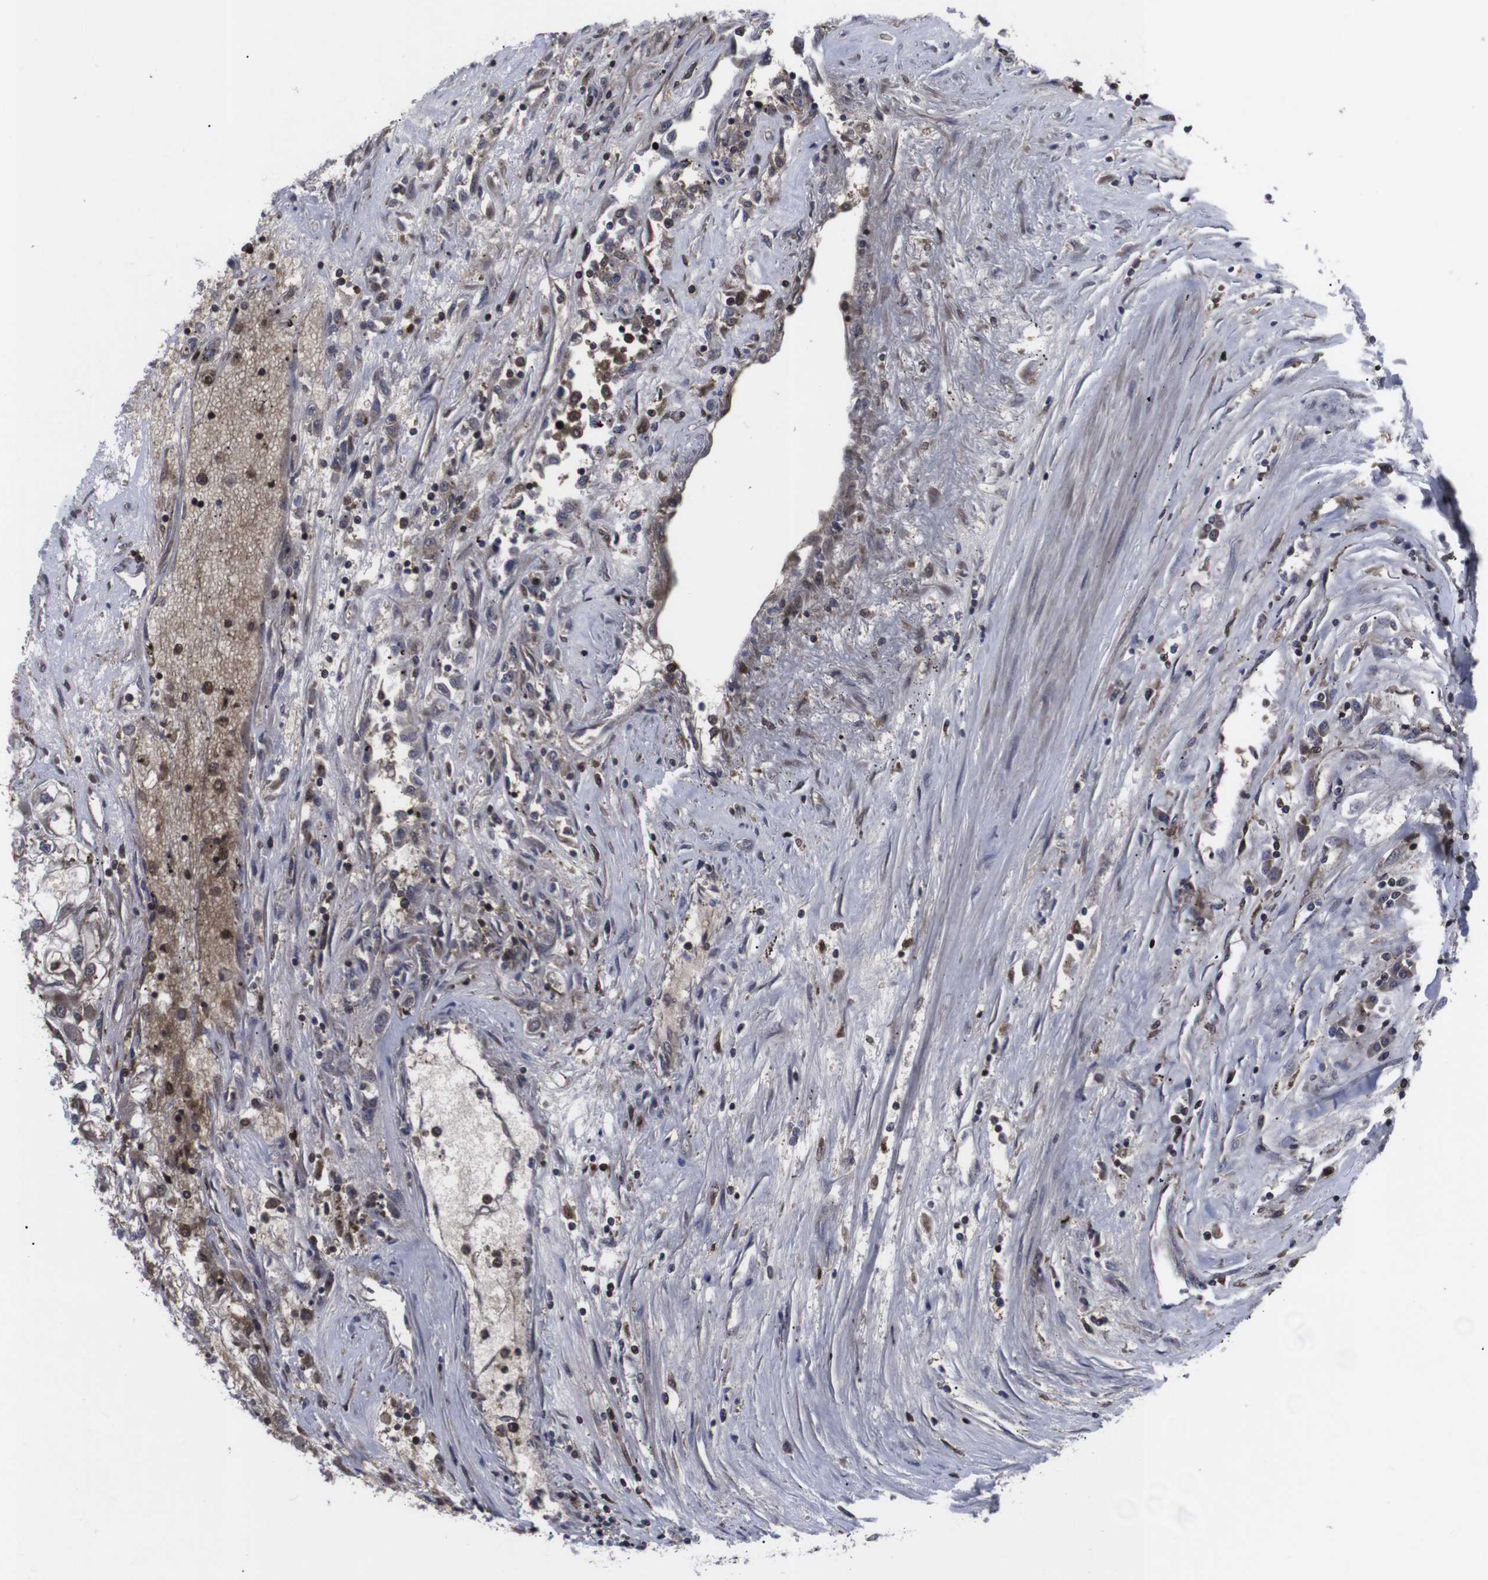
{"staining": {"intensity": "moderate", "quantity": ">75%", "location": "cytoplasmic/membranous"}, "tissue": "renal cancer", "cell_type": "Tumor cells", "image_type": "cancer", "snomed": [{"axis": "morphology", "description": "Adenocarcinoma, NOS"}, {"axis": "topography", "description": "Kidney"}], "caption": "Tumor cells display moderate cytoplasmic/membranous expression in about >75% of cells in renal cancer.", "gene": "HPRT1", "patient": {"sex": "female", "age": 52}}